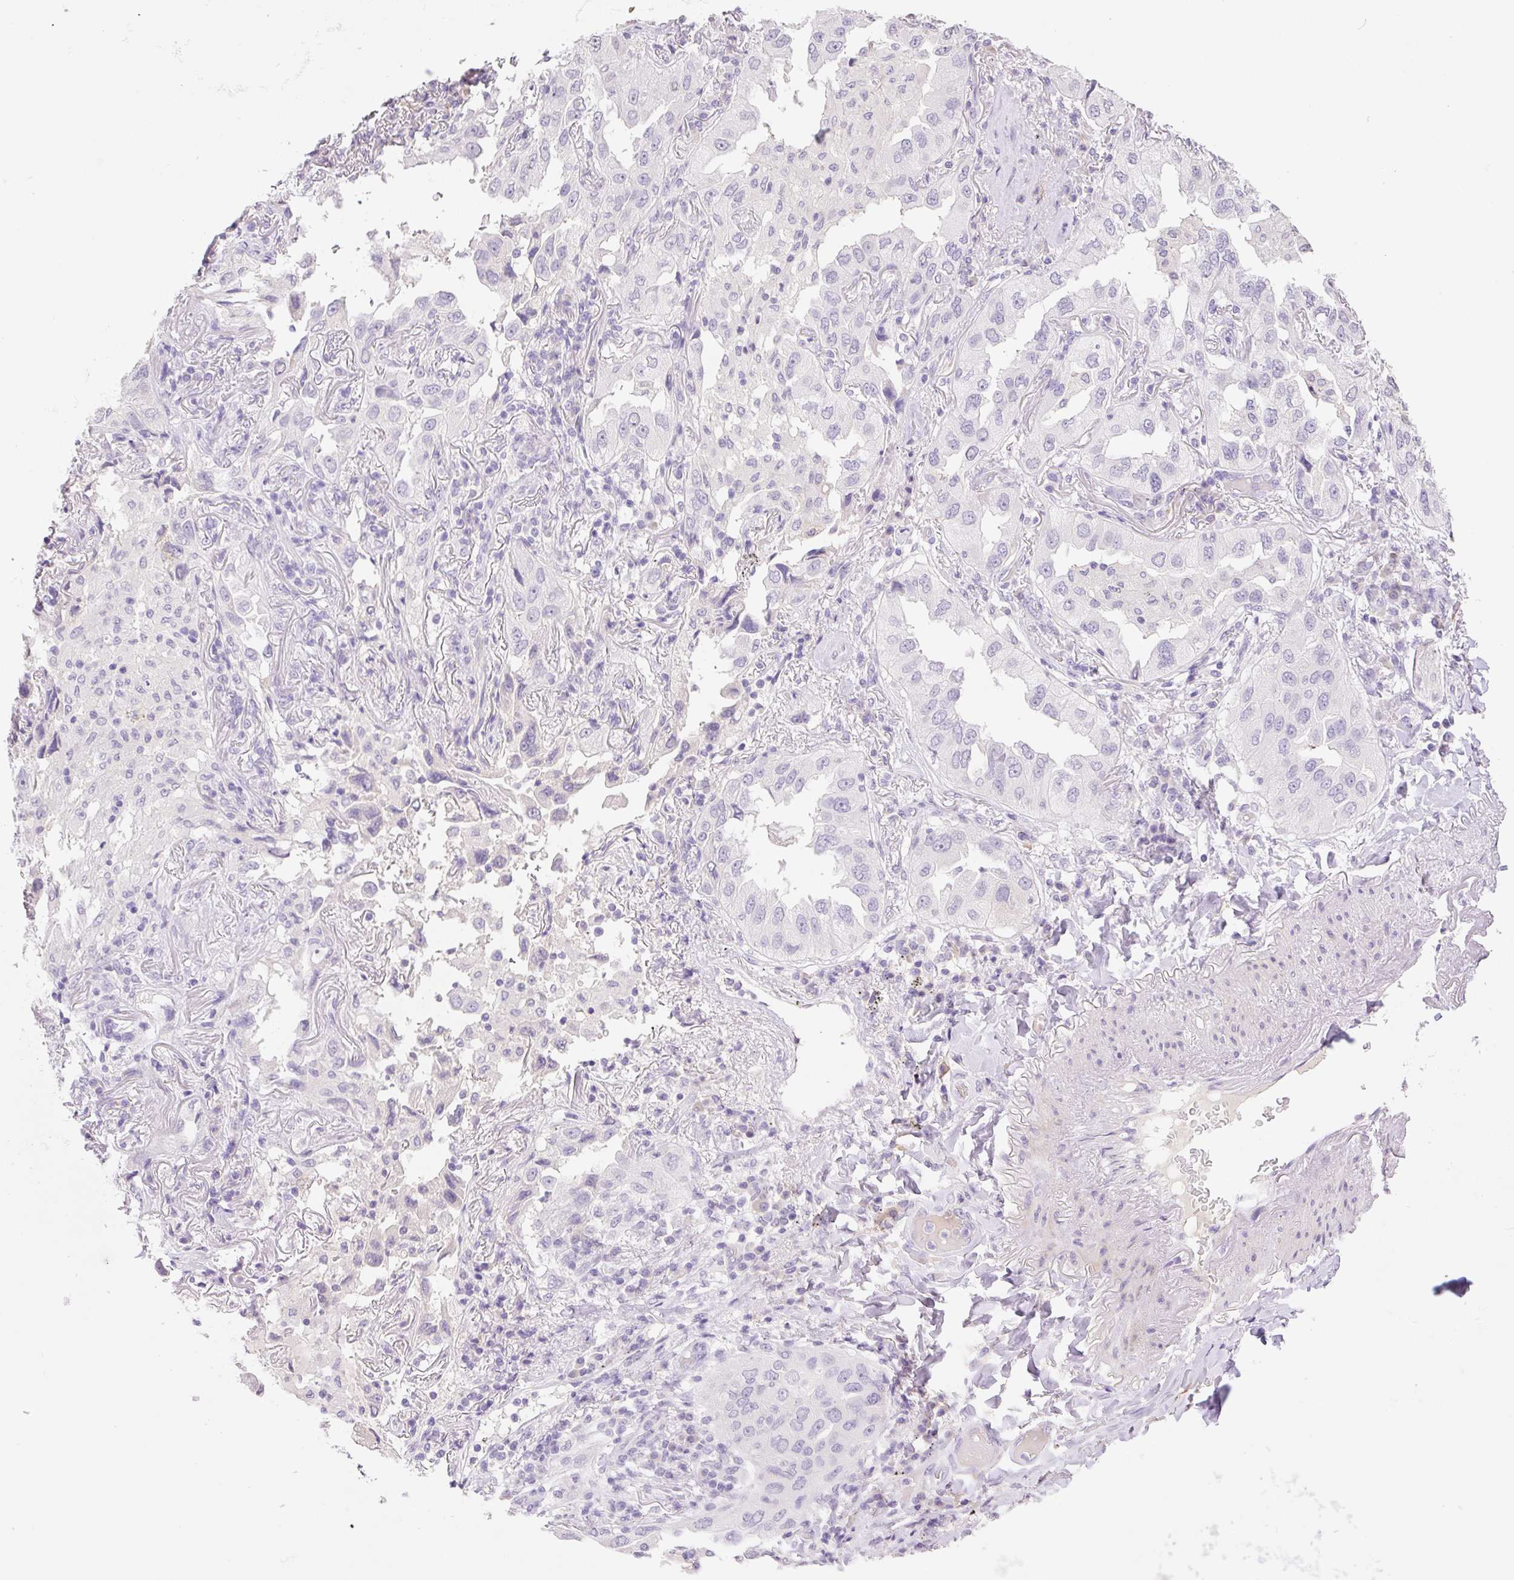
{"staining": {"intensity": "negative", "quantity": "none", "location": "none"}, "tissue": "lung cancer", "cell_type": "Tumor cells", "image_type": "cancer", "snomed": [{"axis": "morphology", "description": "Adenocarcinoma, NOS"}, {"axis": "topography", "description": "Lung"}], "caption": "Micrograph shows no protein staining in tumor cells of lung cancer (adenocarcinoma) tissue.", "gene": "HCRTR2", "patient": {"sex": "female", "age": 69}}